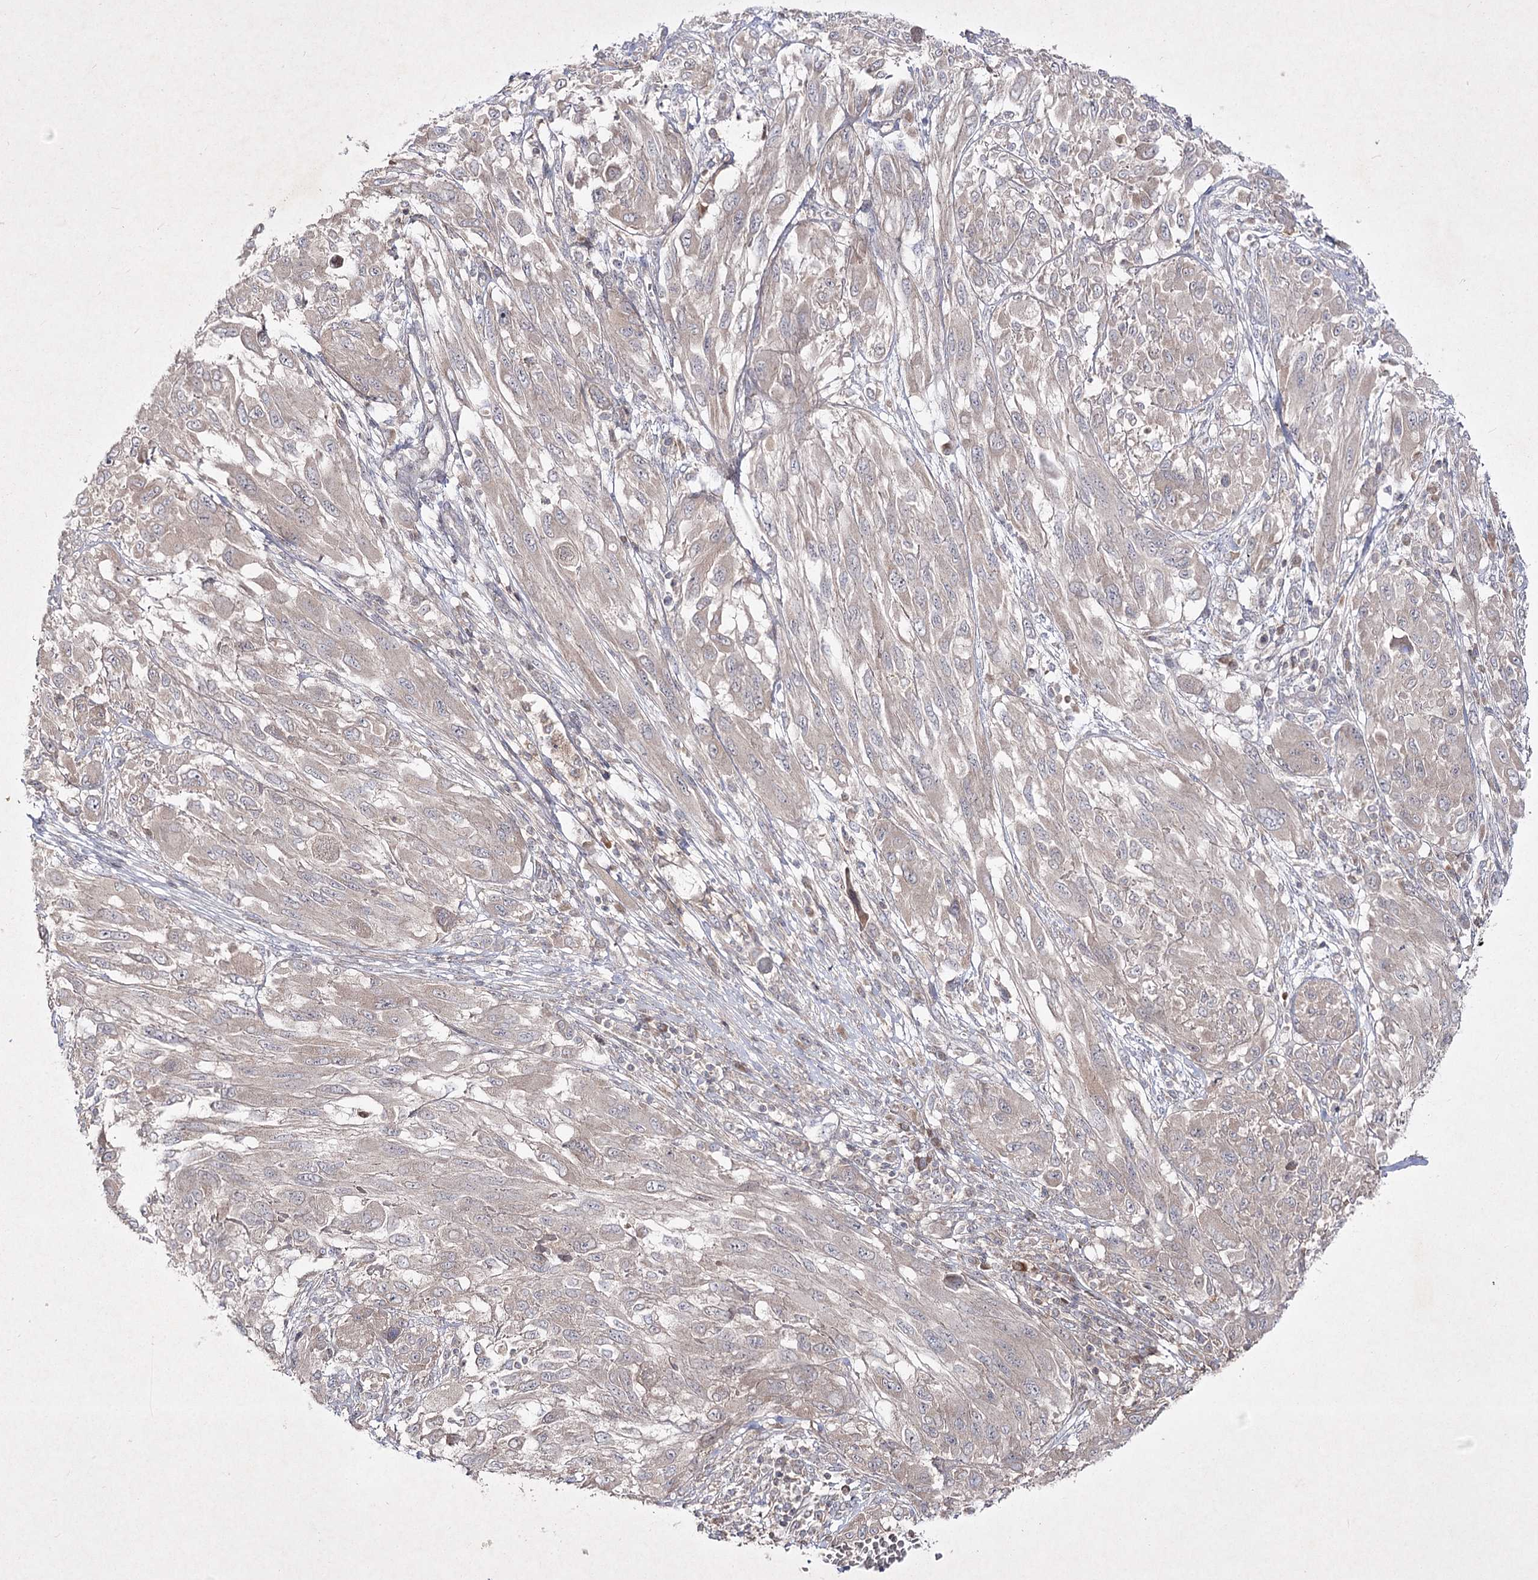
{"staining": {"intensity": "negative", "quantity": "none", "location": "none"}, "tissue": "melanoma", "cell_type": "Tumor cells", "image_type": "cancer", "snomed": [{"axis": "morphology", "description": "Malignant melanoma, NOS"}, {"axis": "topography", "description": "Skin"}], "caption": "The micrograph reveals no significant staining in tumor cells of melanoma.", "gene": "CIB2", "patient": {"sex": "female", "age": 91}}